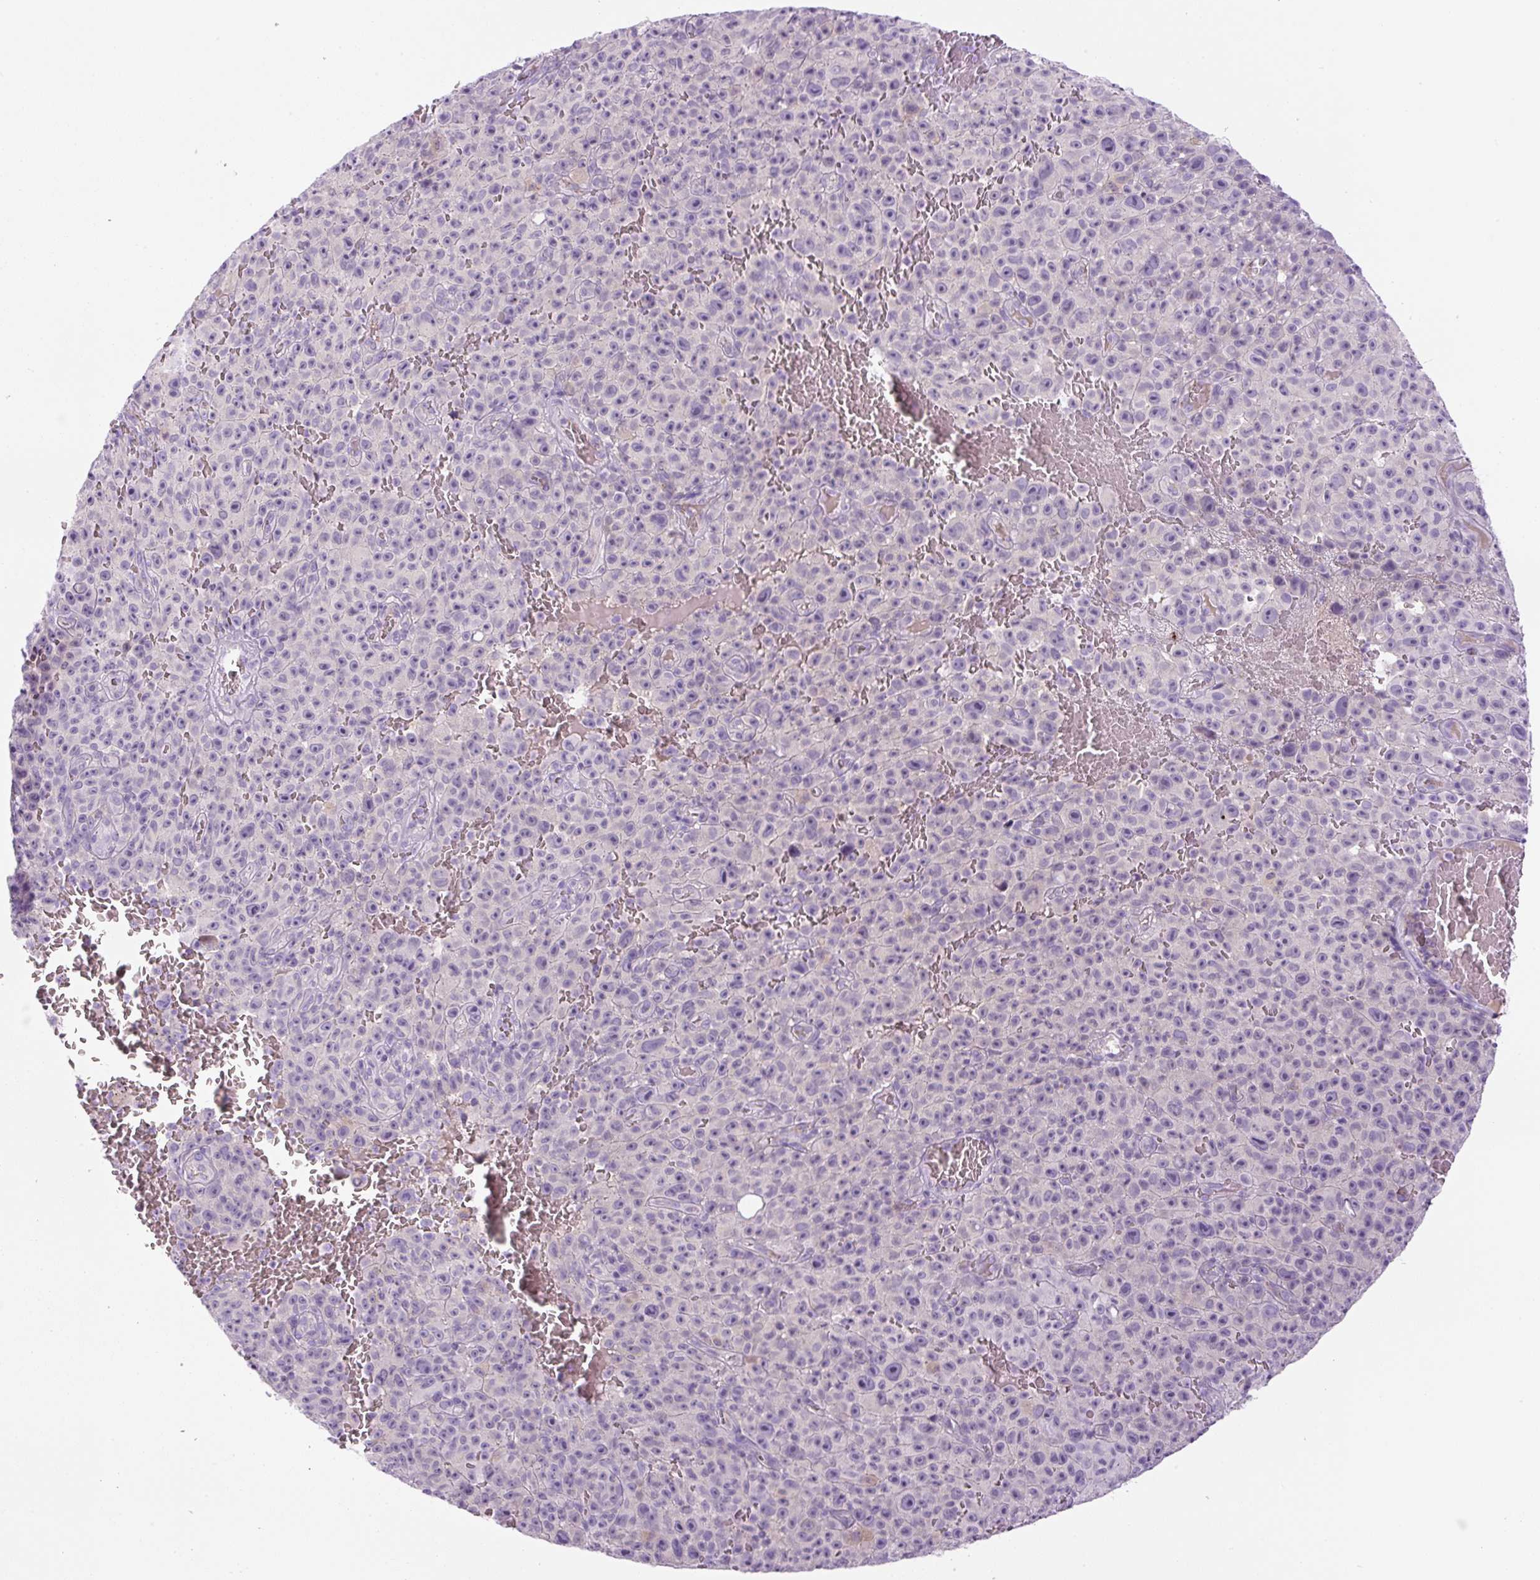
{"staining": {"intensity": "negative", "quantity": "none", "location": "none"}, "tissue": "melanoma", "cell_type": "Tumor cells", "image_type": "cancer", "snomed": [{"axis": "morphology", "description": "Malignant melanoma, NOS"}, {"axis": "topography", "description": "Skin"}], "caption": "Protein analysis of melanoma exhibits no significant expression in tumor cells.", "gene": "RSPO4", "patient": {"sex": "female", "age": 82}}